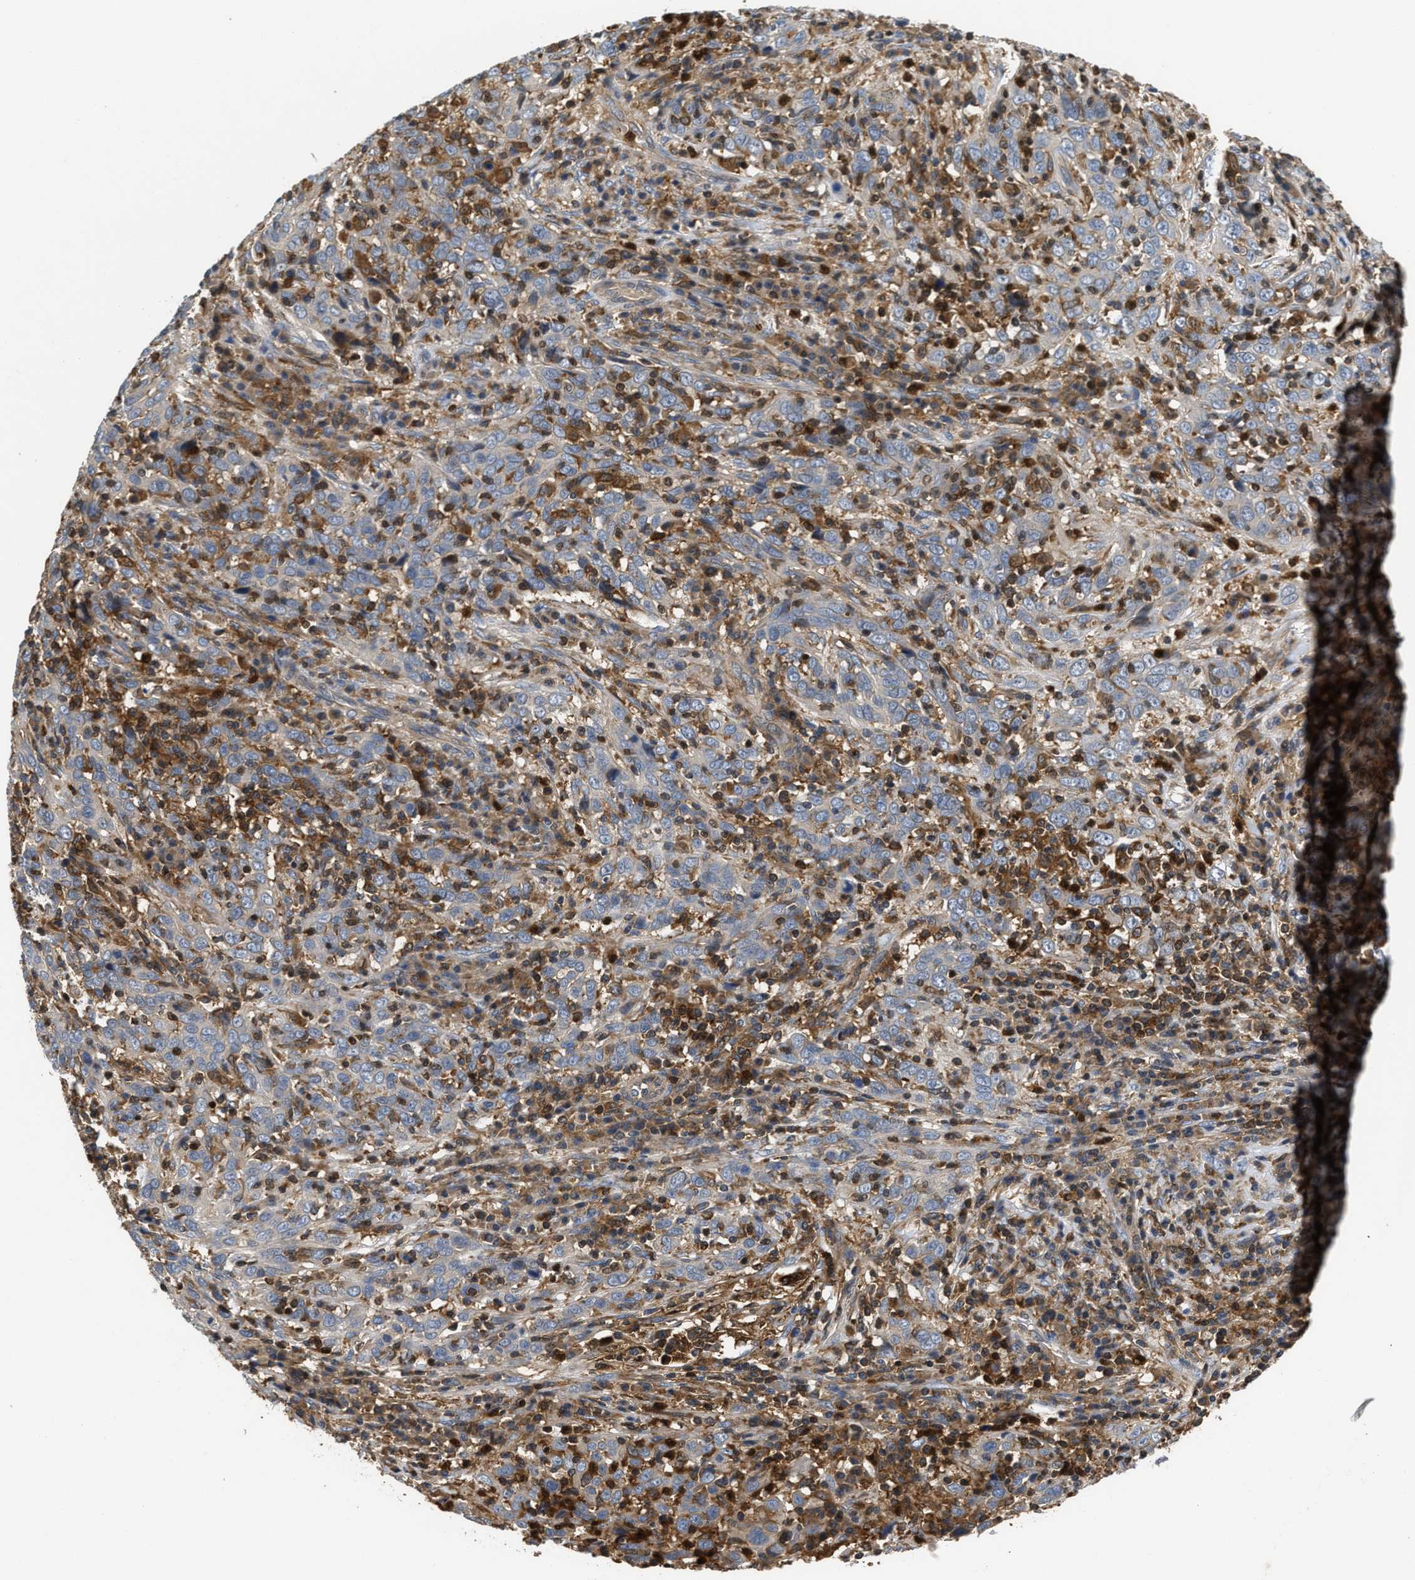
{"staining": {"intensity": "negative", "quantity": "none", "location": "none"}, "tissue": "cervical cancer", "cell_type": "Tumor cells", "image_type": "cancer", "snomed": [{"axis": "morphology", "description": "Squamous cell carcinoma, NOS"}, {"axis": "topography", "description": "Cervix"}], "caption": "Immunohistochemistry of cervical squamous cell carcinoma displays no positivity in tumor cells. (DAB (3,3'-diaminobenzidine) immunohistochemistry visualized using brightfield microscopy, high magnification).", "gene": "OSTF1", "patient": {"sex": "female", "age": 46}}